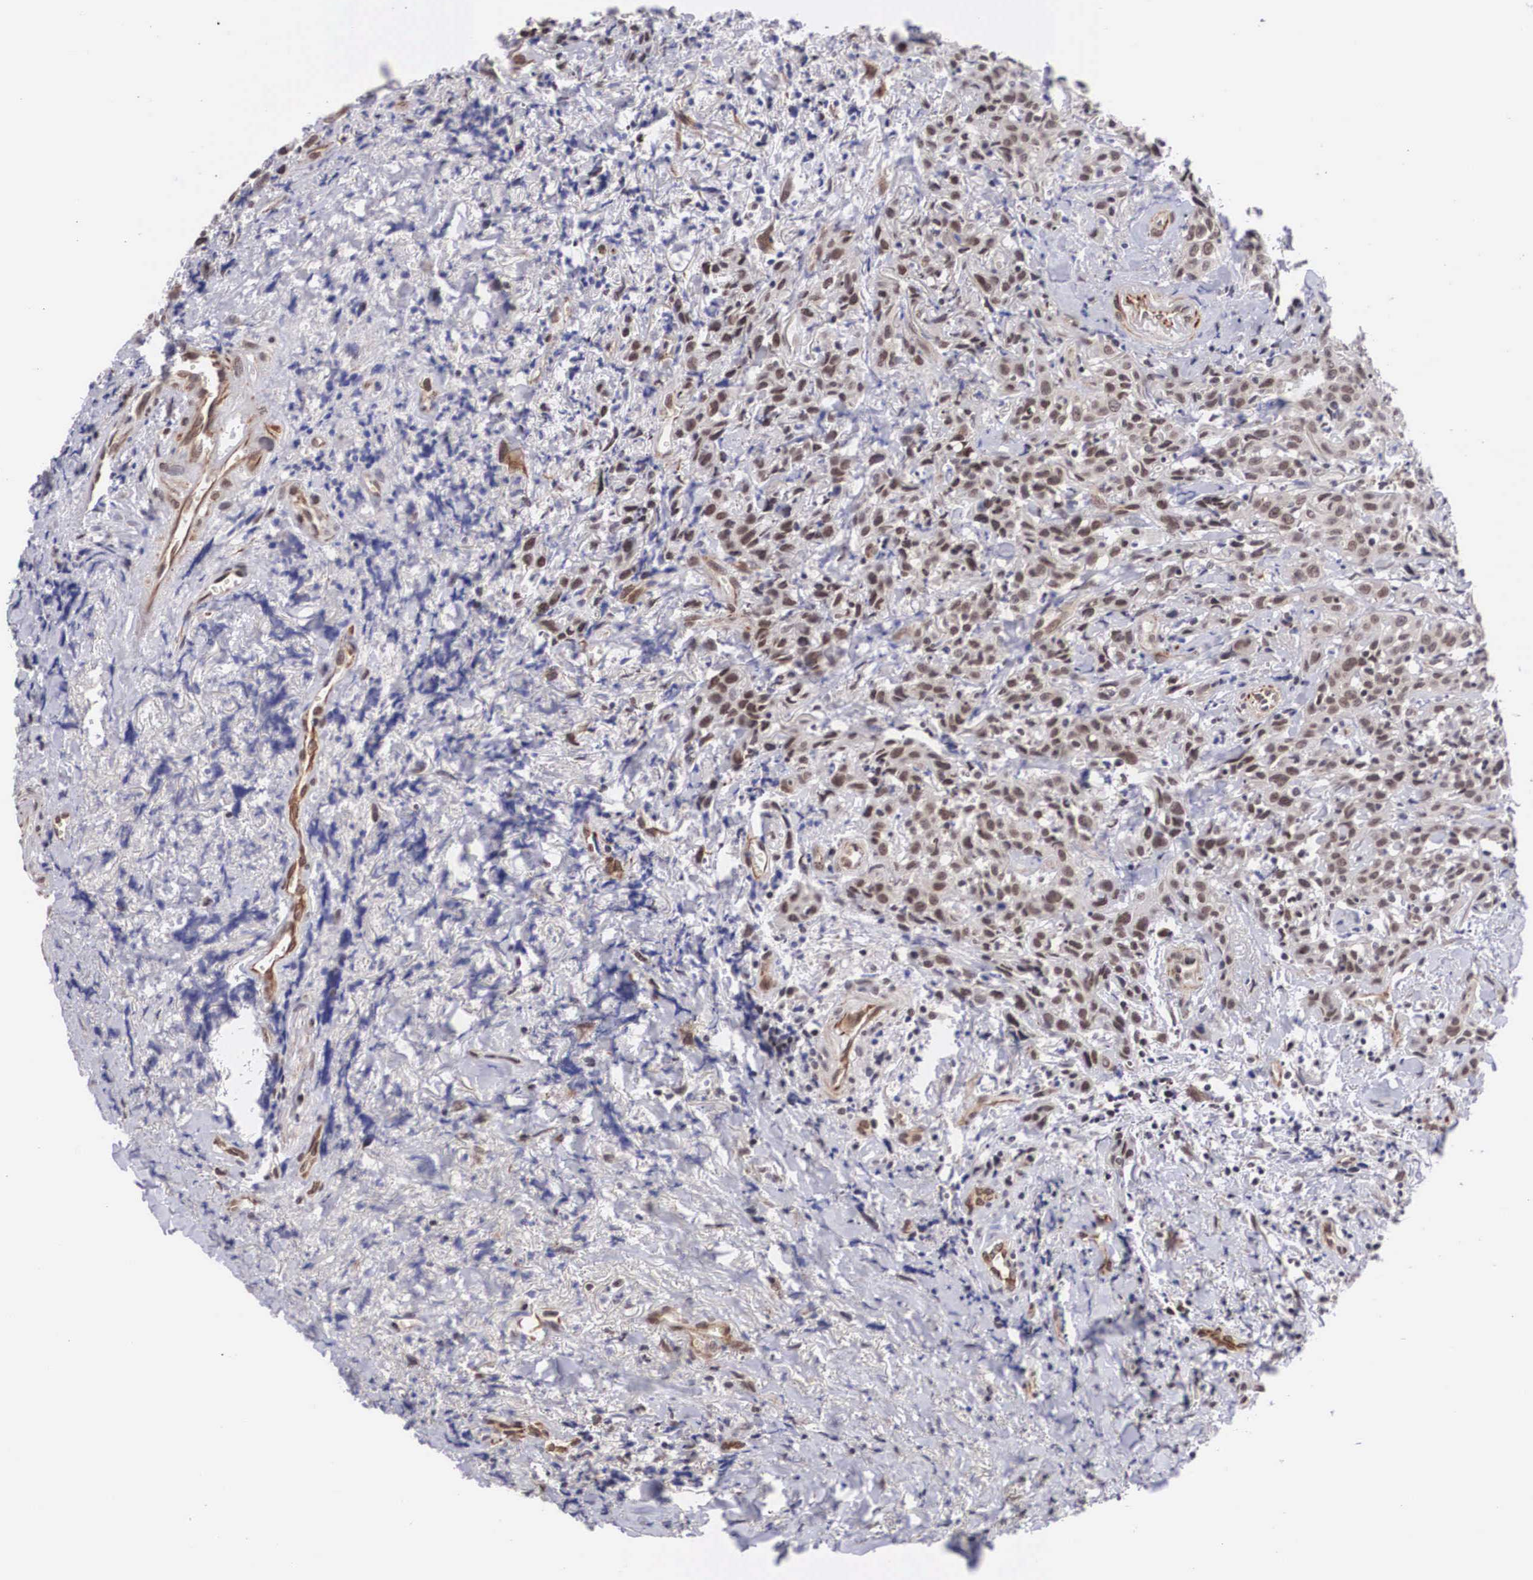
{"staining": {"intensity": "moderate", "quantity": ">75%", "location": "nuclear"}, "tissue": "head and neck cancer", "cell_type": "Tumor cells", "image_type": "cancer", "snomed": [{"axis": "morphology", "description": "Squamous cell carcinoma, NOS"}, {"axis": "topography", "description": "Oral tissue"}, {"axis": "topography", "description": "Head-Neck"}], "caption": "The histopathology image demonstrates a brown stain indicating the presence of a protein in the nuclear of tumor cells in head and neck cancer (squamous cell carcinoma).", "gene": "MORC2", "patient": {"sex": "female", "age": 82}}